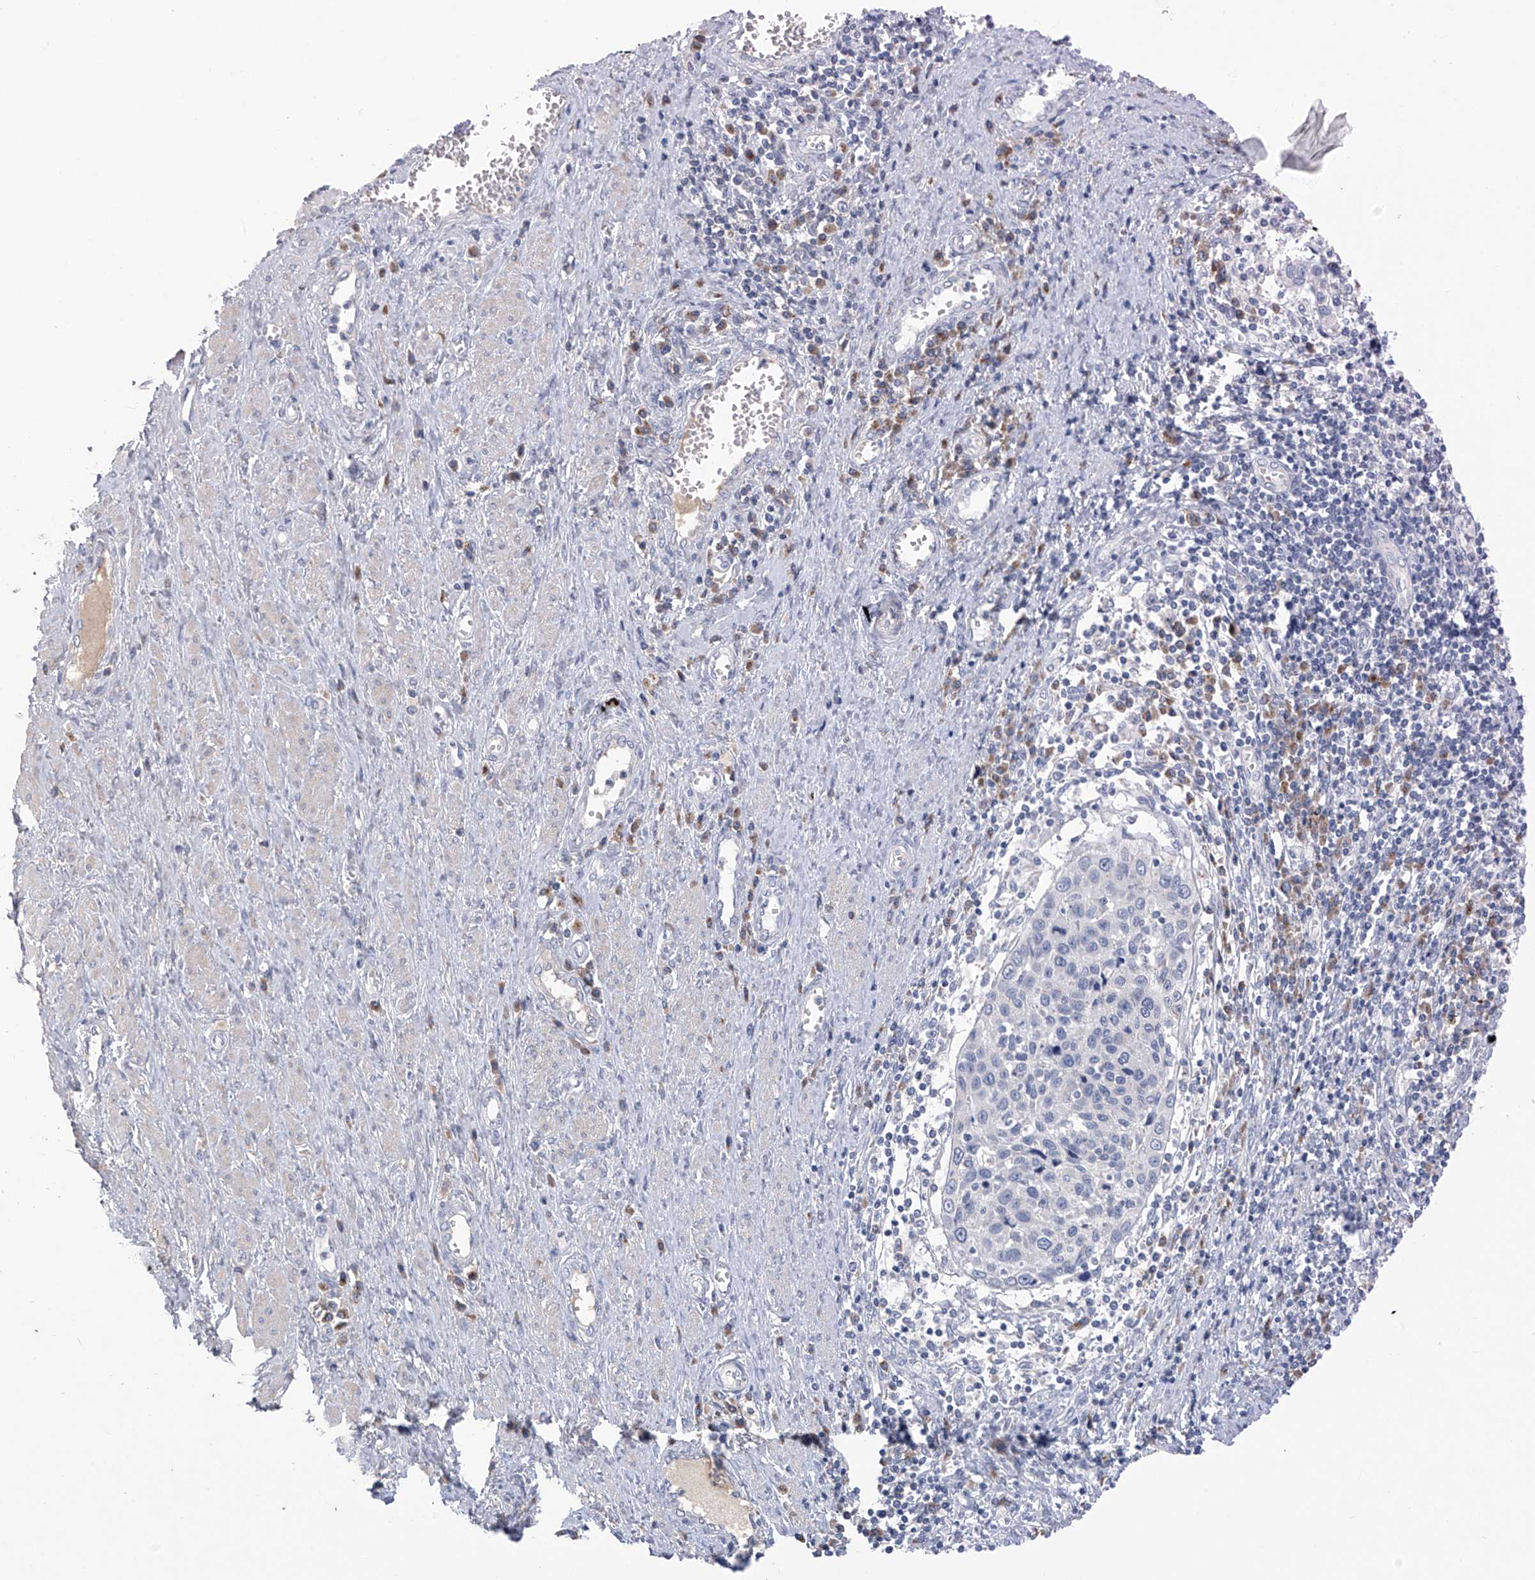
{"staining": {"intensity": "weak", "quantity": "<25%", "location": "cytoplasmic/membranous"}, "tissue": "cervical cancer", "cell_type": "Tumor cells", "image_type": "cancer", "snomed": [{"axis": "morphology", "description": "Squamous cell carcinoma, NOS"}, {"axis": "topography", "description": "Cervix"}], "caption": "DAB immunohistochemical staining of human squamous cell carcinoma (cervical) reveals no significant positivity in tumor cells.", "gene": "SLCO4A1", "patient": {"sex": "female", "age": 32}}